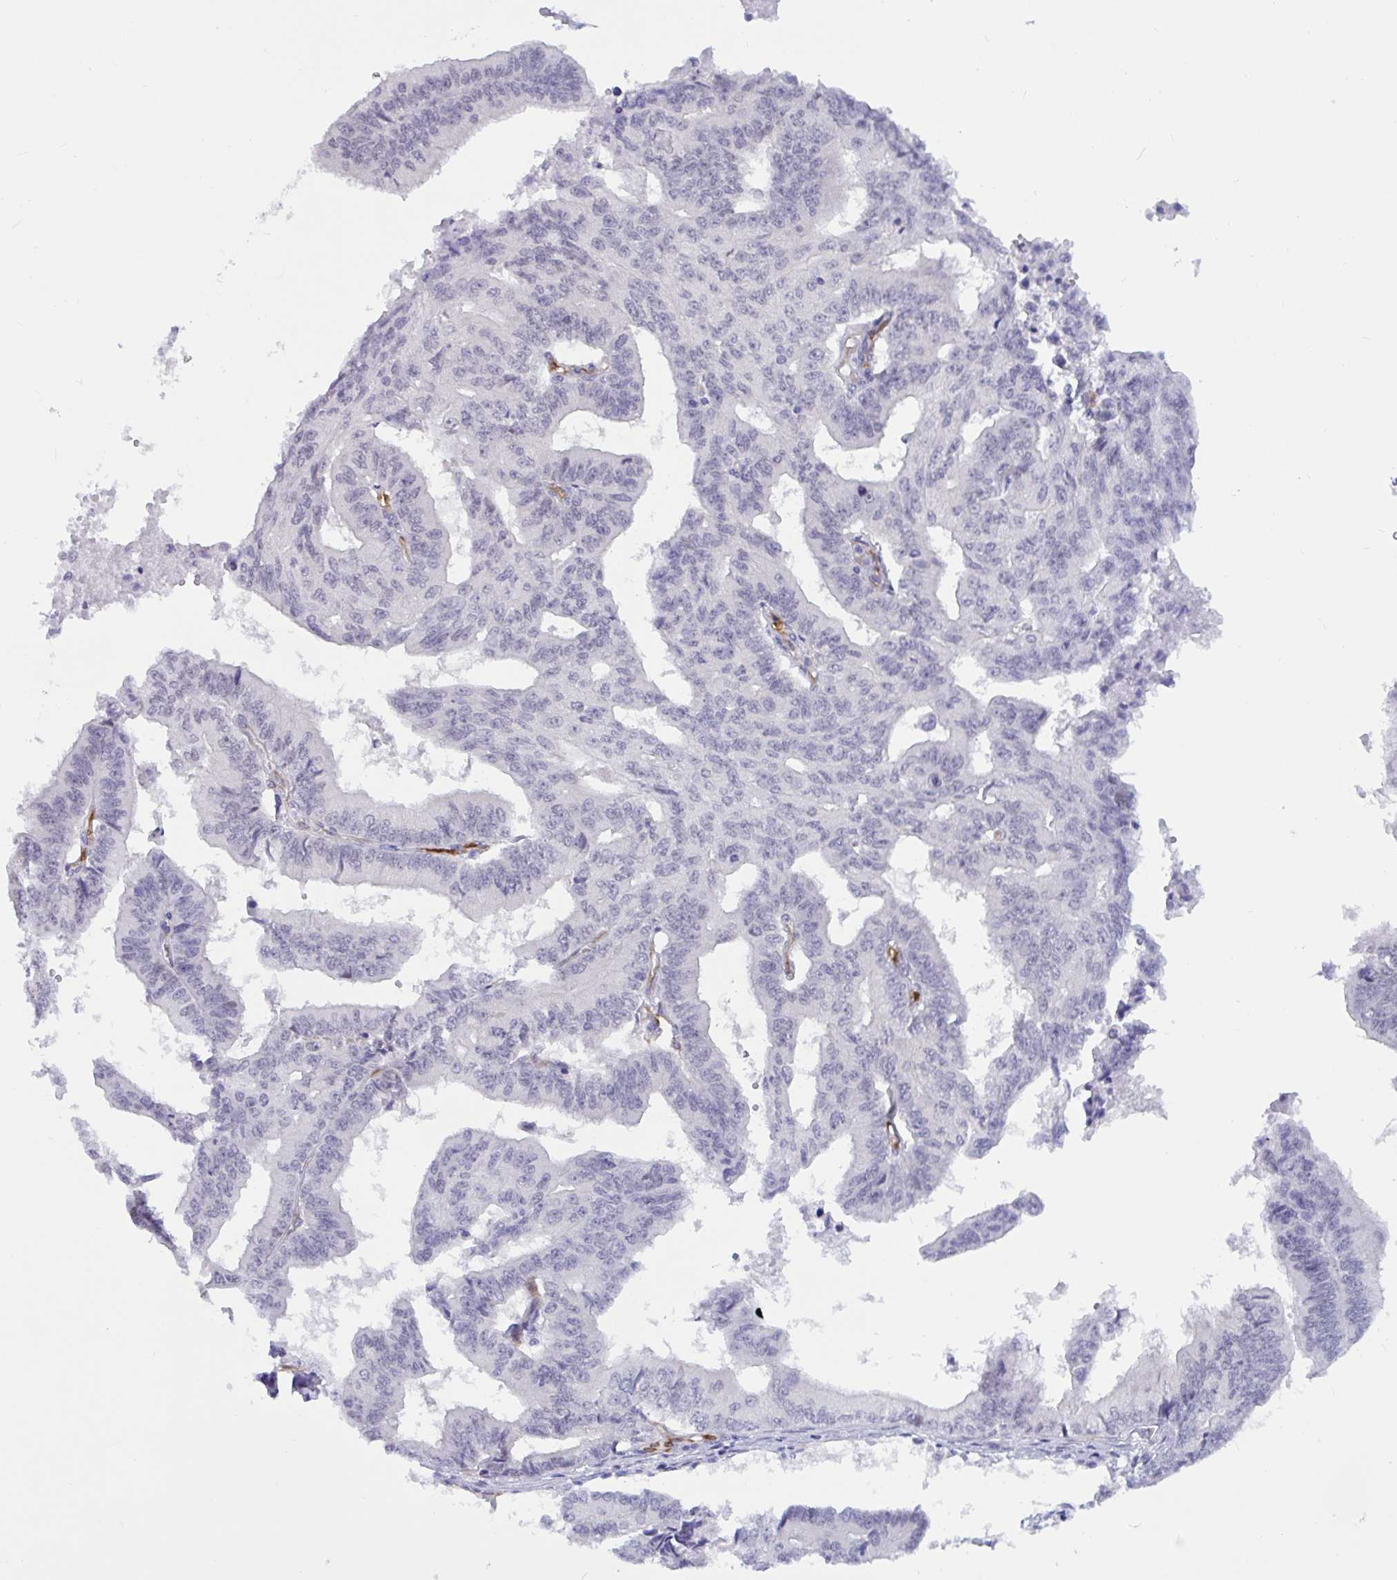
{"staining": {"intensity": "negative", "quantity": "none", "location": "none"}, "tissue": "endometrial cancer", "cell_type": "Tumor cells", "image_type": "cancer", "snomed": [{"axis": "morphology", "description": "Adenocarcinoma, NOS"}, {"axis": "topography", "description": "Endometrium"}], "caption": "The micrograph reveals no significant expression in tumor cells of adenocarcinoma (endometrial).", "gene": "EML1", "patient": {"sex": "female", "age": 65}}